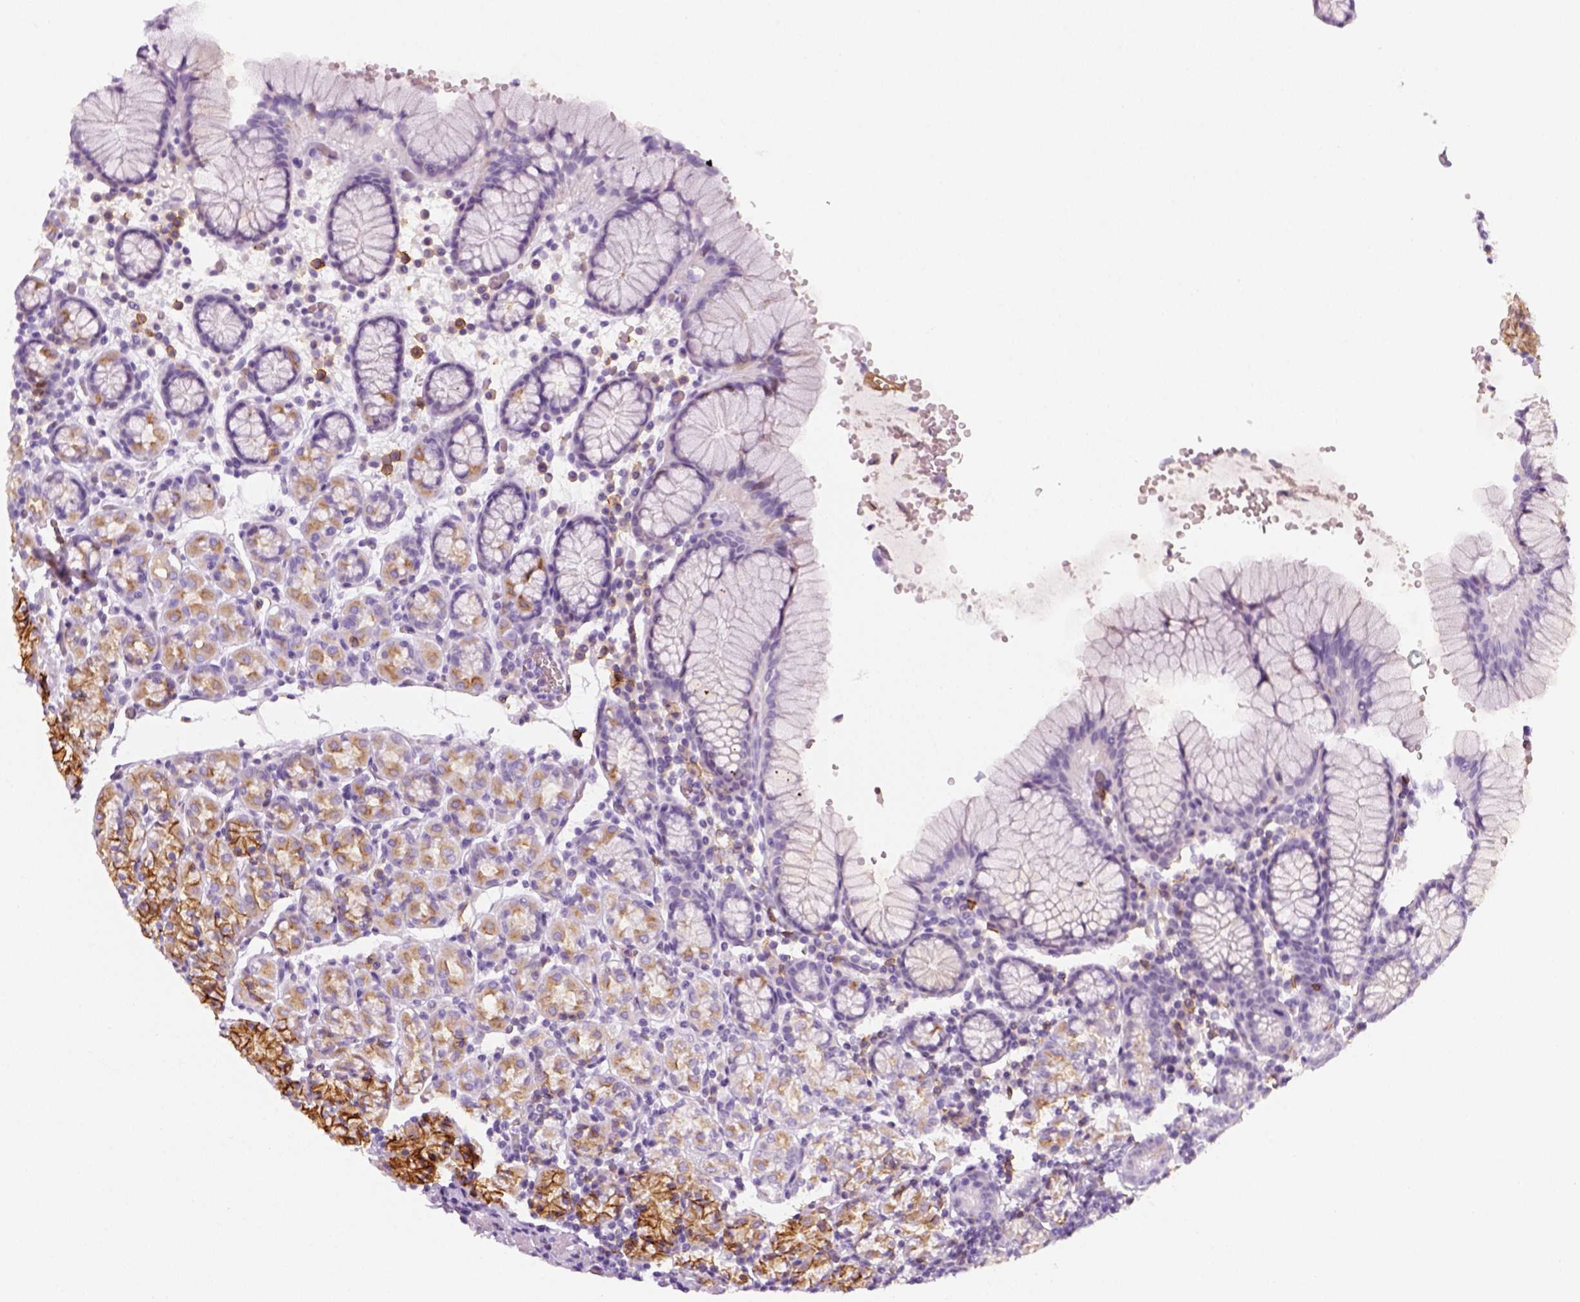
{"staining": {"intensity": "strong", "quantity": "25%-75%", "location": "cytoplasmic/membranous"}, "tissue": "stomach", "cell_type": "Glandular cells", "image_type": "normal", "snomed": [{"axis": "morphology", "description": "Normal tissue, NOS"}, {"axis": "topography", "description": "Stomach, upper"}, {"axis": "topography", "description": "Stomach"}], "caption": "IHC photomicrograph of normal stomach: stomach stained using immunohistochemistry (IHC) demonstrates high levels of strong protein expression localized specifically in the cytoplasmic/membranous of glandular cells, appearing as a cytoplasmic/membranous brown color.", "gene": "AQP3", "patient": {"sex": "male", "age": 62}}